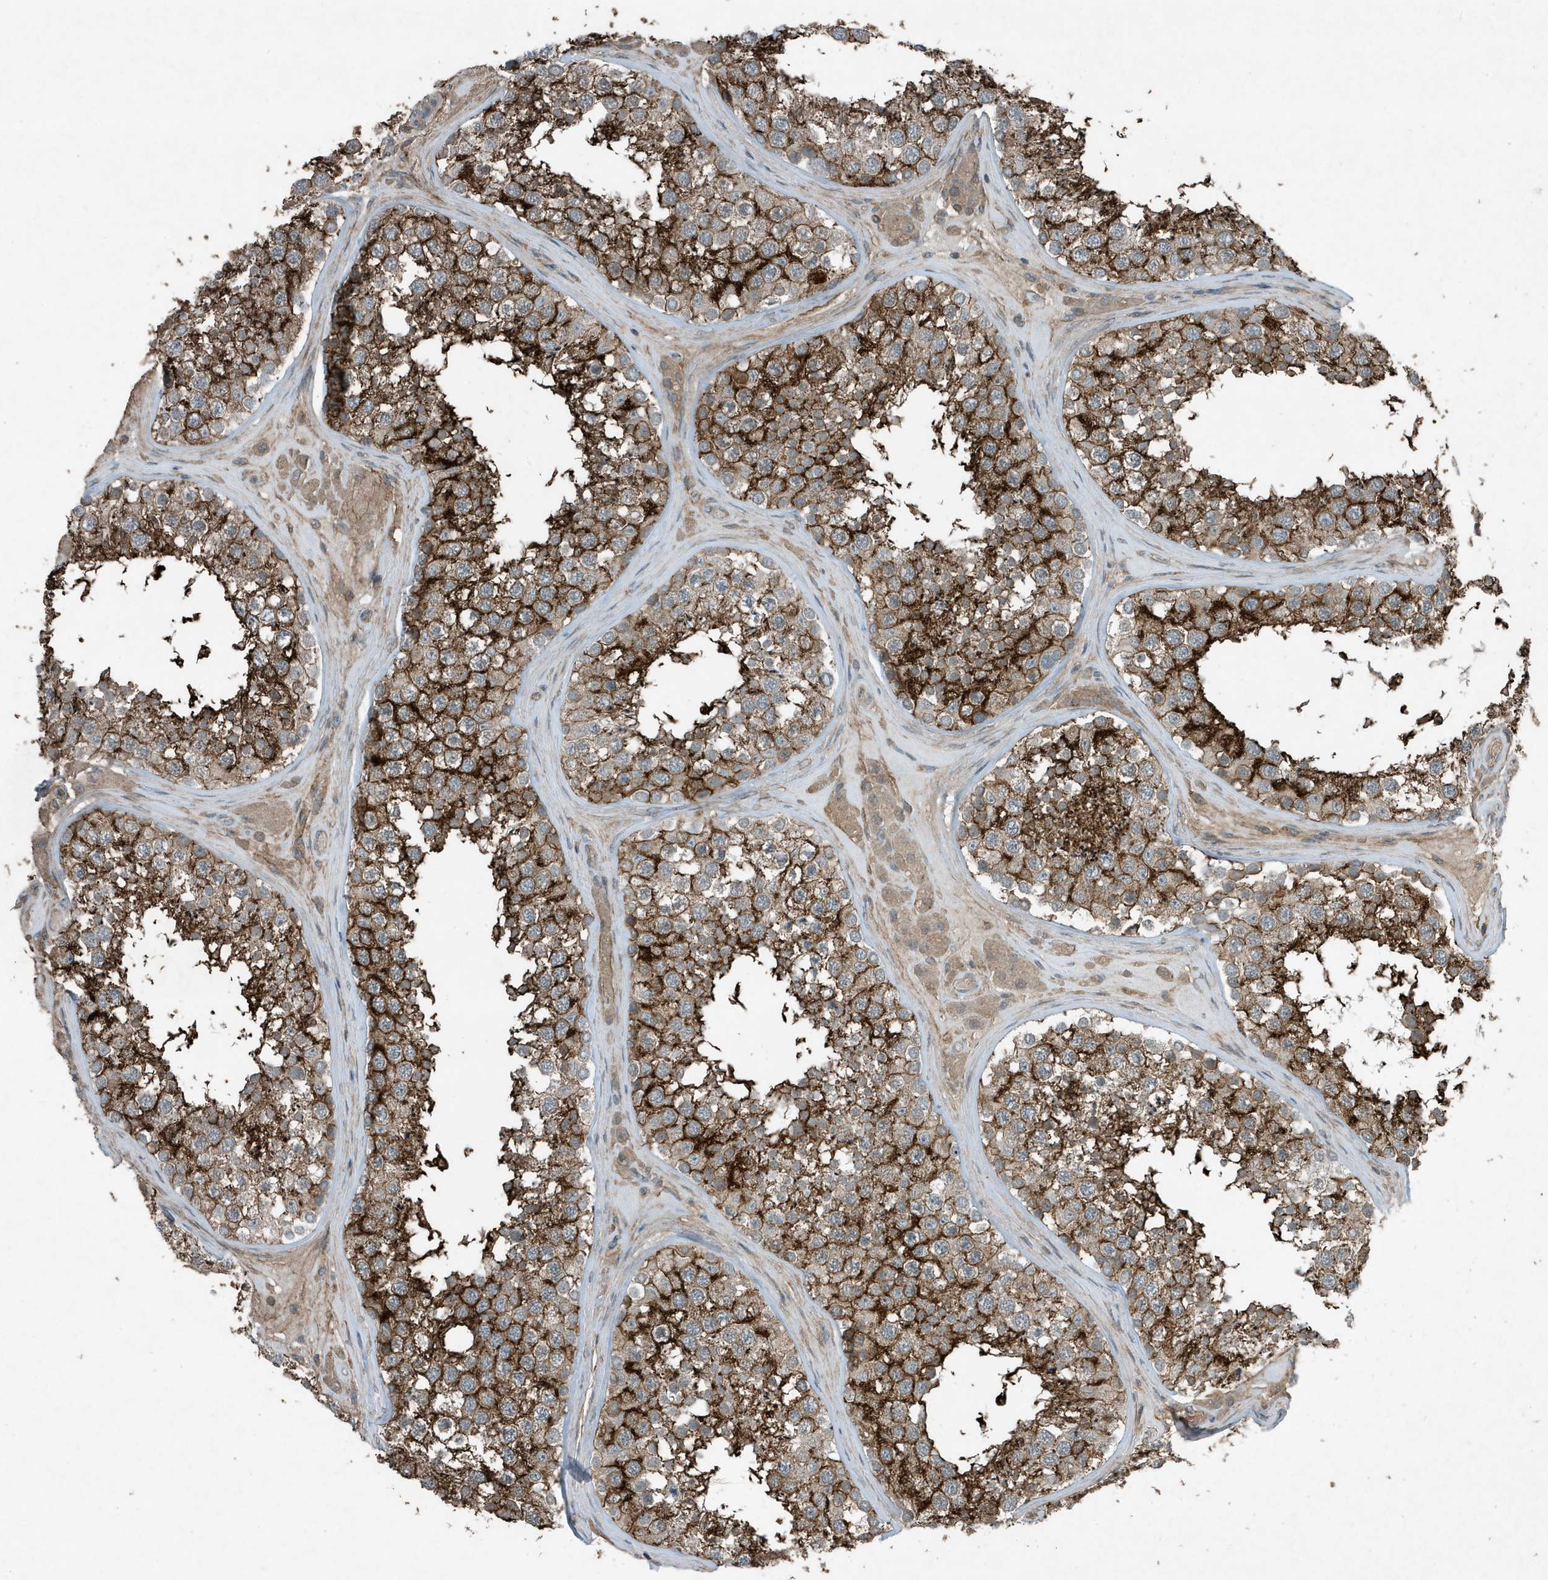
{"staining": {"intensity": "strong", "quantity": ">75%", "location": "cytoplasmic/membranous"}, "tissue": "testis", "cell_type": "Cells in seminiferous ducts", "image_type": "normal", "snomed": [{"axis": "morphology", "description": "Normal tissue, NOS"}, {"axis": "topography", "description": "Testis"}], "caption": "Protein expression analysis of benign testis exhibits strong cytoplasmic/membranous staining in about >75% of cells in seminiferous ducts. (DAB IHC, brown staining for protein, blue staining for nuclei).", "gene": "DAPP1", "patient": {"sex": "male", "age": 46}}